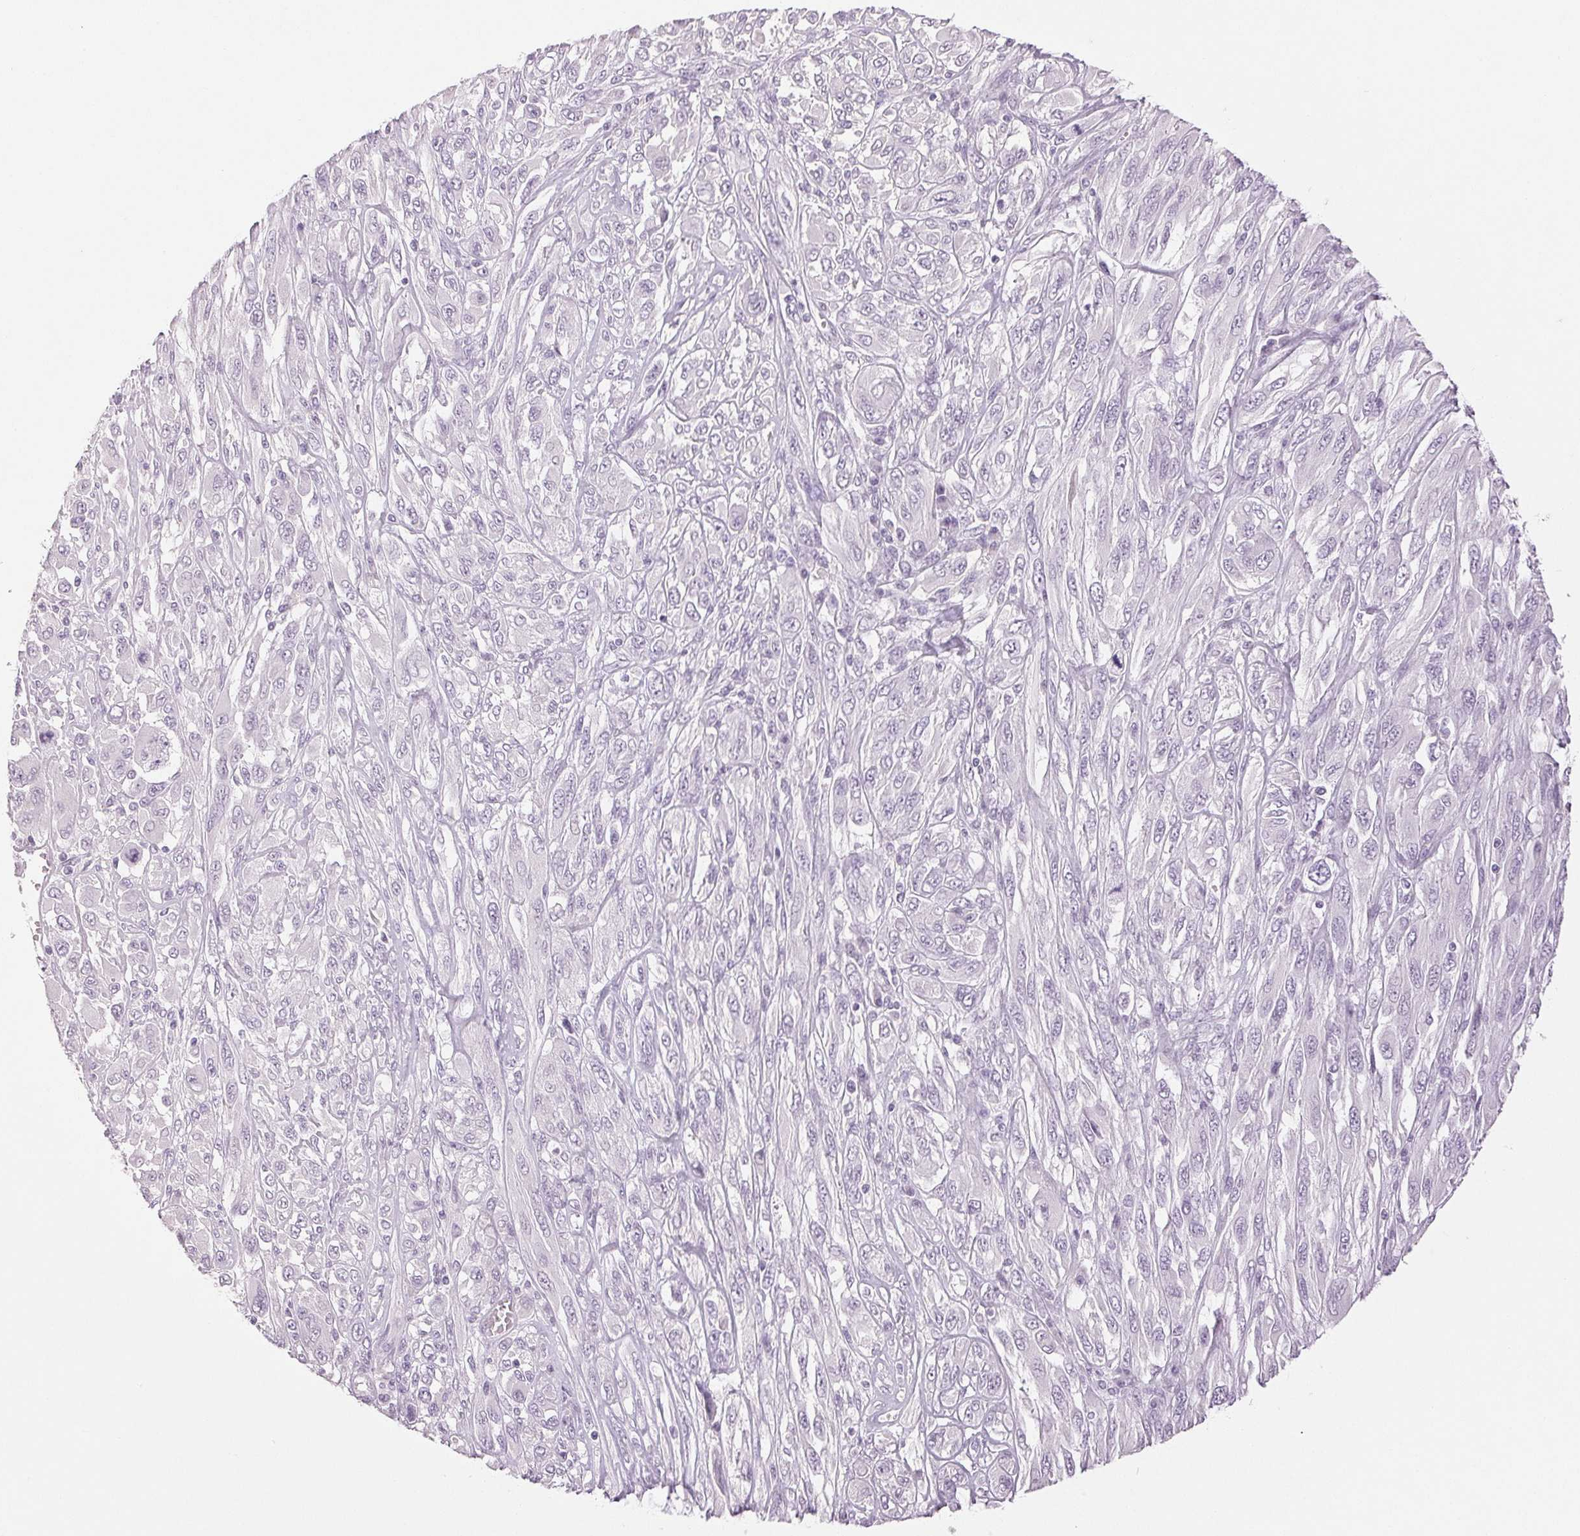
{"staining": {"intensity": "negative", "quantity": "none", "location": "none"}, "tissue": "melanoma", "cell_type": "Tumor cells", "image_type": "cancer", "snomed": [{"axis": "morphology", "description": "Malignant melanoma, NOS"}, {"axis": "topography", "description": "Skin"}], "caption": "Melanoma was stained to show a protein in brown. There is no significant expression in tumor cells. Brightfield microscopy of IHC stained with DAB (3,3'-diaminobenzidine) (brown) and hematoxylin (blue), captured at high magnification.", "gene": "LTF", "patient": {"sex": "female", "age": 91}}